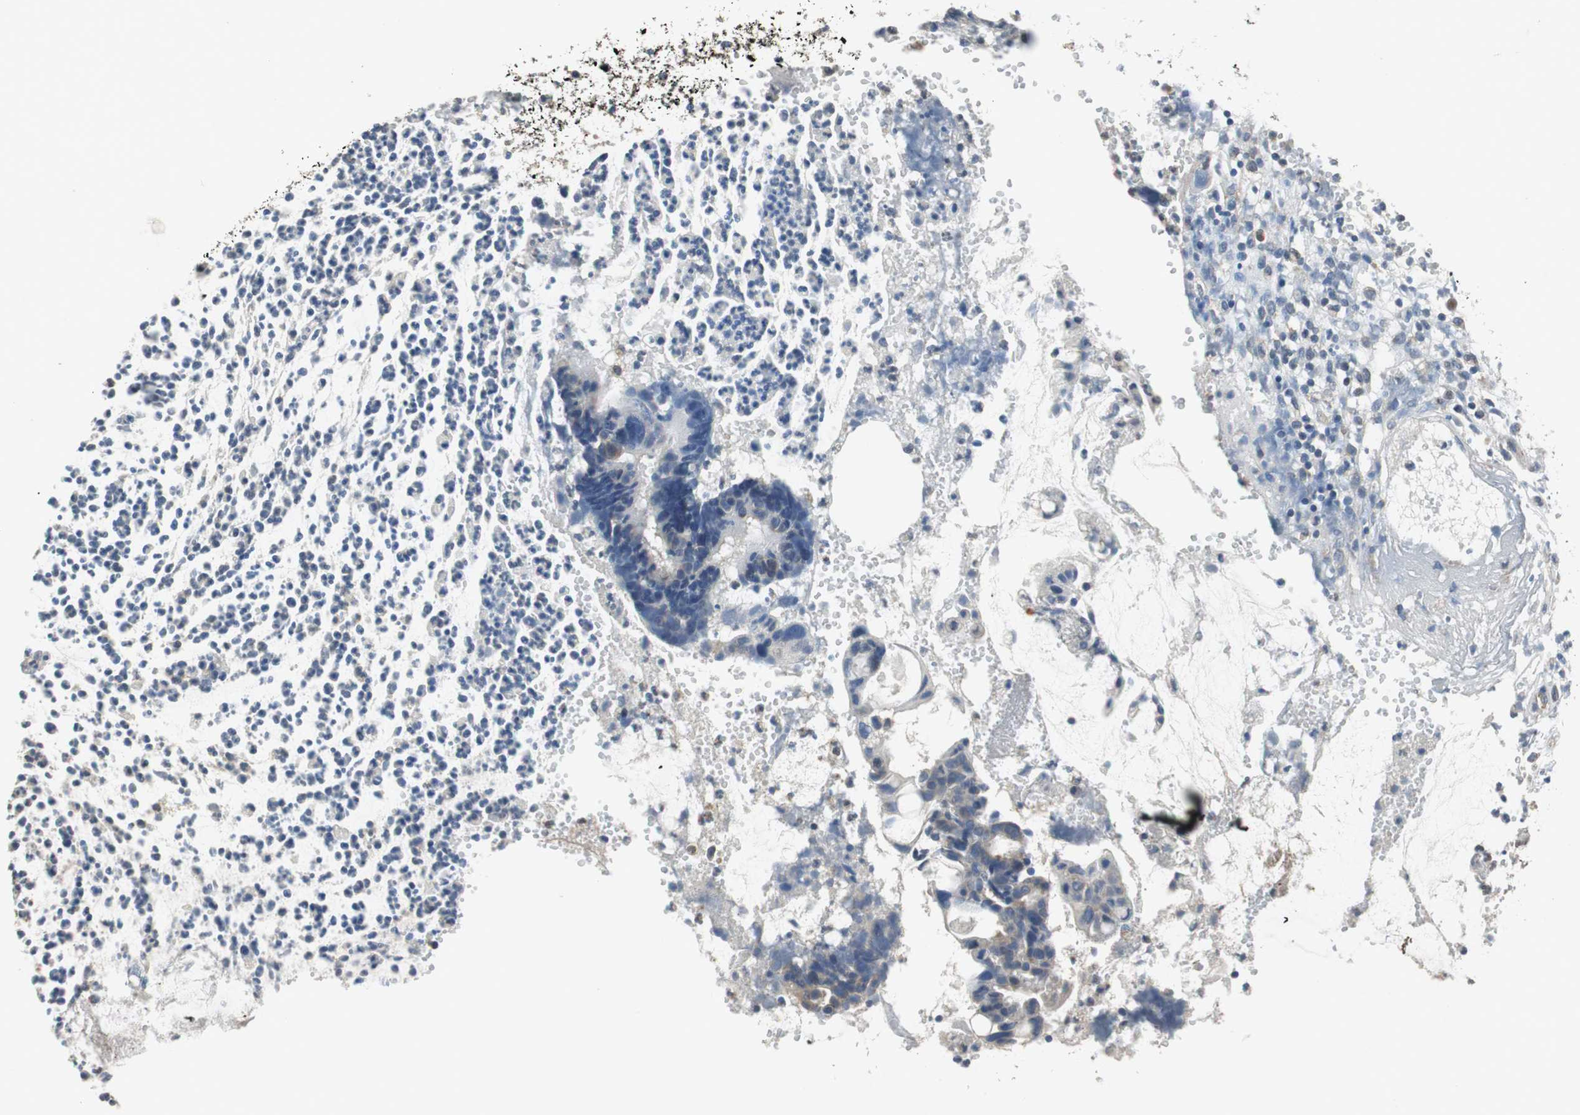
{"staining": {"intensity": "weak", "quantity": "25%-75%", "location": "cytoplasmic/membranous"}, "tissue": "colorectal cancer", "cell_type": "Tumor cells", "image_type": "cancer", "snomed": [{"axis": "morphology", "description": "Adenocarcinoma, NOS"}, {"axis": "topography", "description": "Colon"}], "caption": "Weak cytoplasmic/membranous expression is seen in approximately 25%-75% of tumor cells in colorectal cancer (adenocarcinoma).", "gene": "ALDH4A1", "patient": {"sex": "female", "age": 57}}